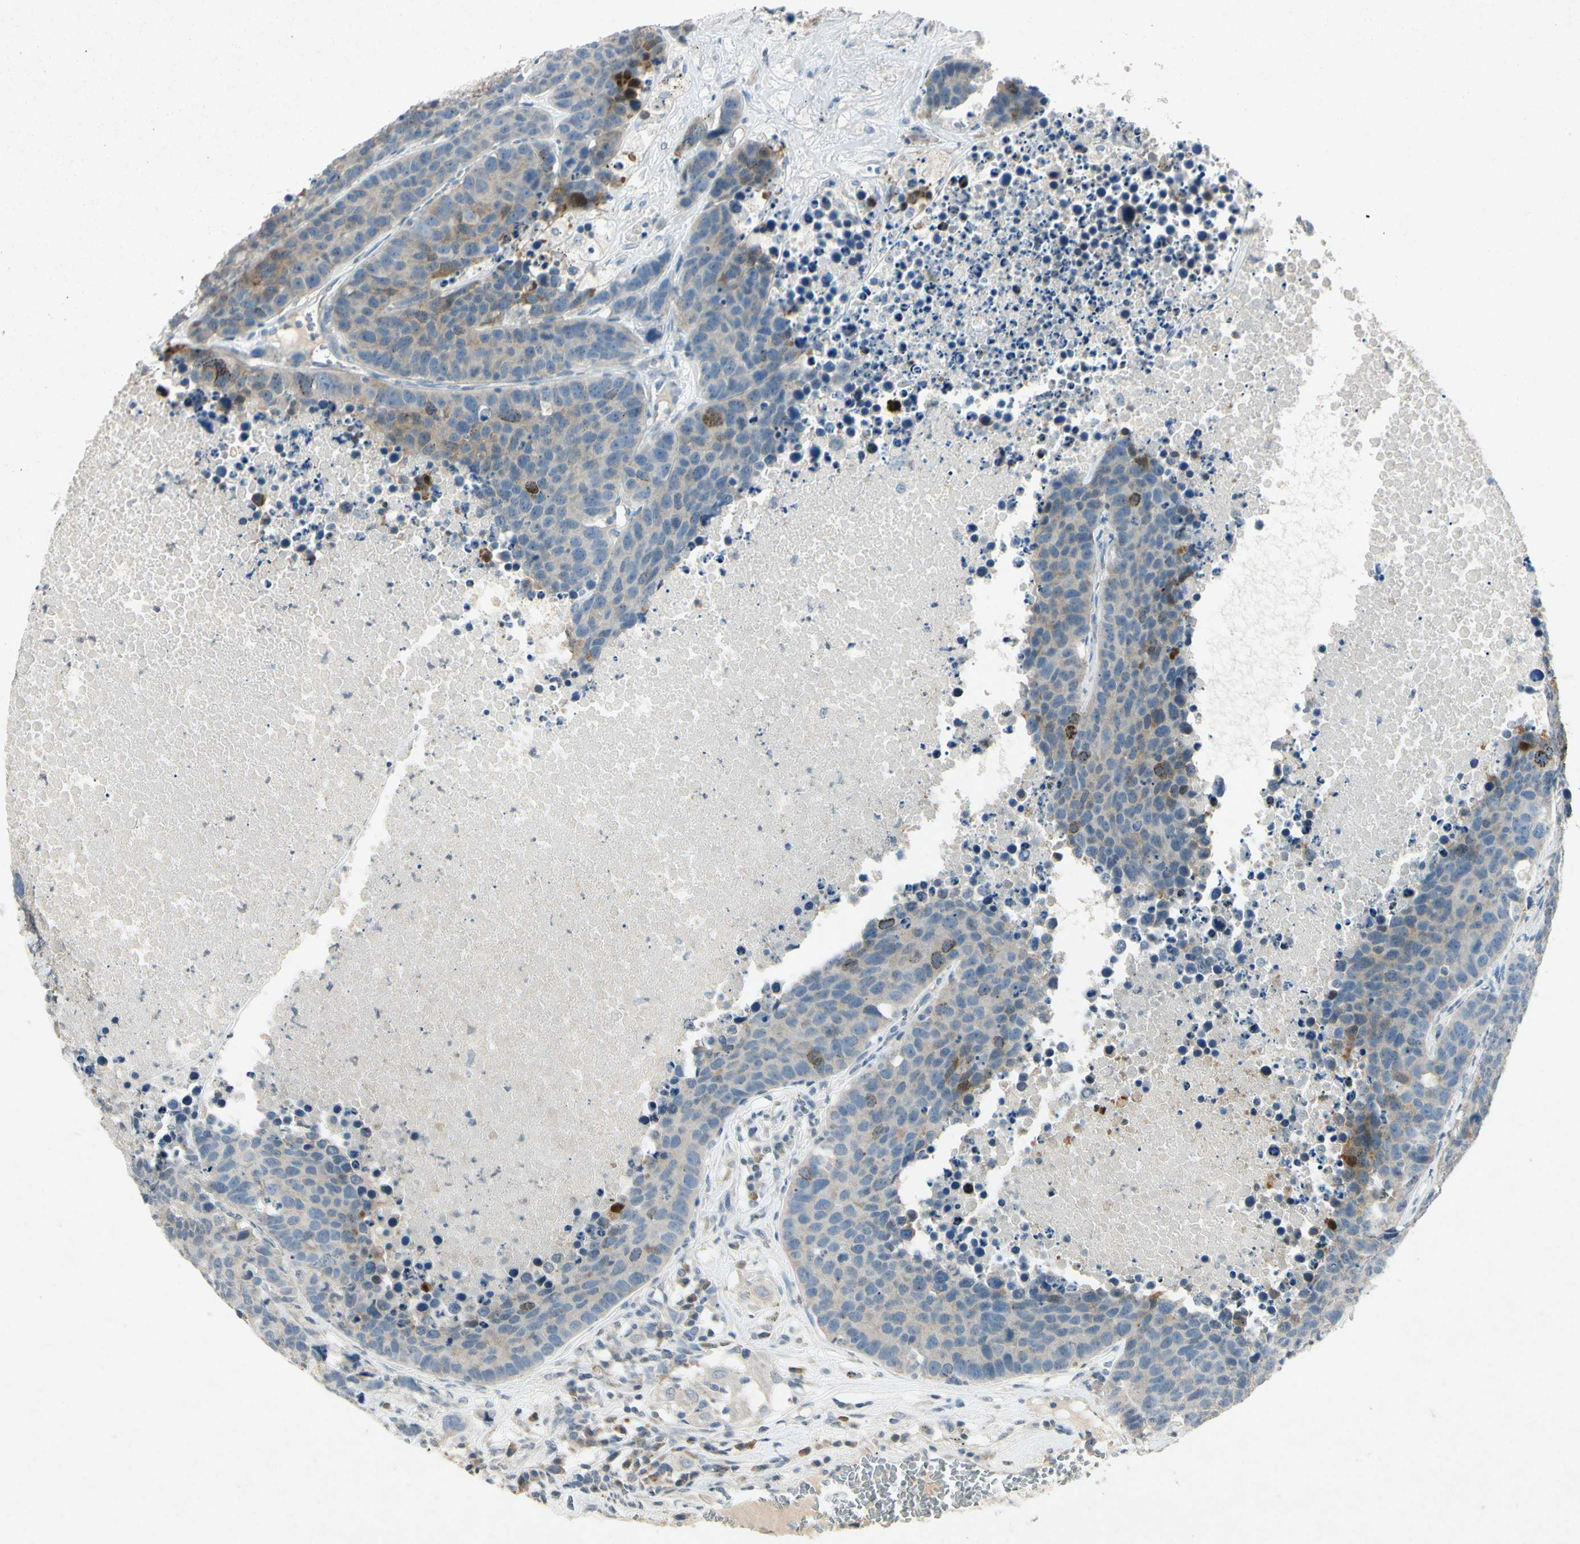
{"staining": {"intensity": "moderate", "quantity": "<25%", "location": "cytoplasmic/membranous,nuclear"}, "tissue": "carcinoid", "cell_type": "Tumor cells", "image_type": "cancer", "snomed": [{"axis": "morphology", "description": "Carcinoid, malignant, NOS"}, {"axis": "topography", "description": "Lung"}], "caption": "This photomicrograph reveals immunohistochemistry (IHC) staining of human carcinoid, with low moderate cytoplasmic/membranous and nuclear staining in about <25% of tumor cells.", "gene": "HSPA1B", "patient": {"sex": "male", "age": 60}}